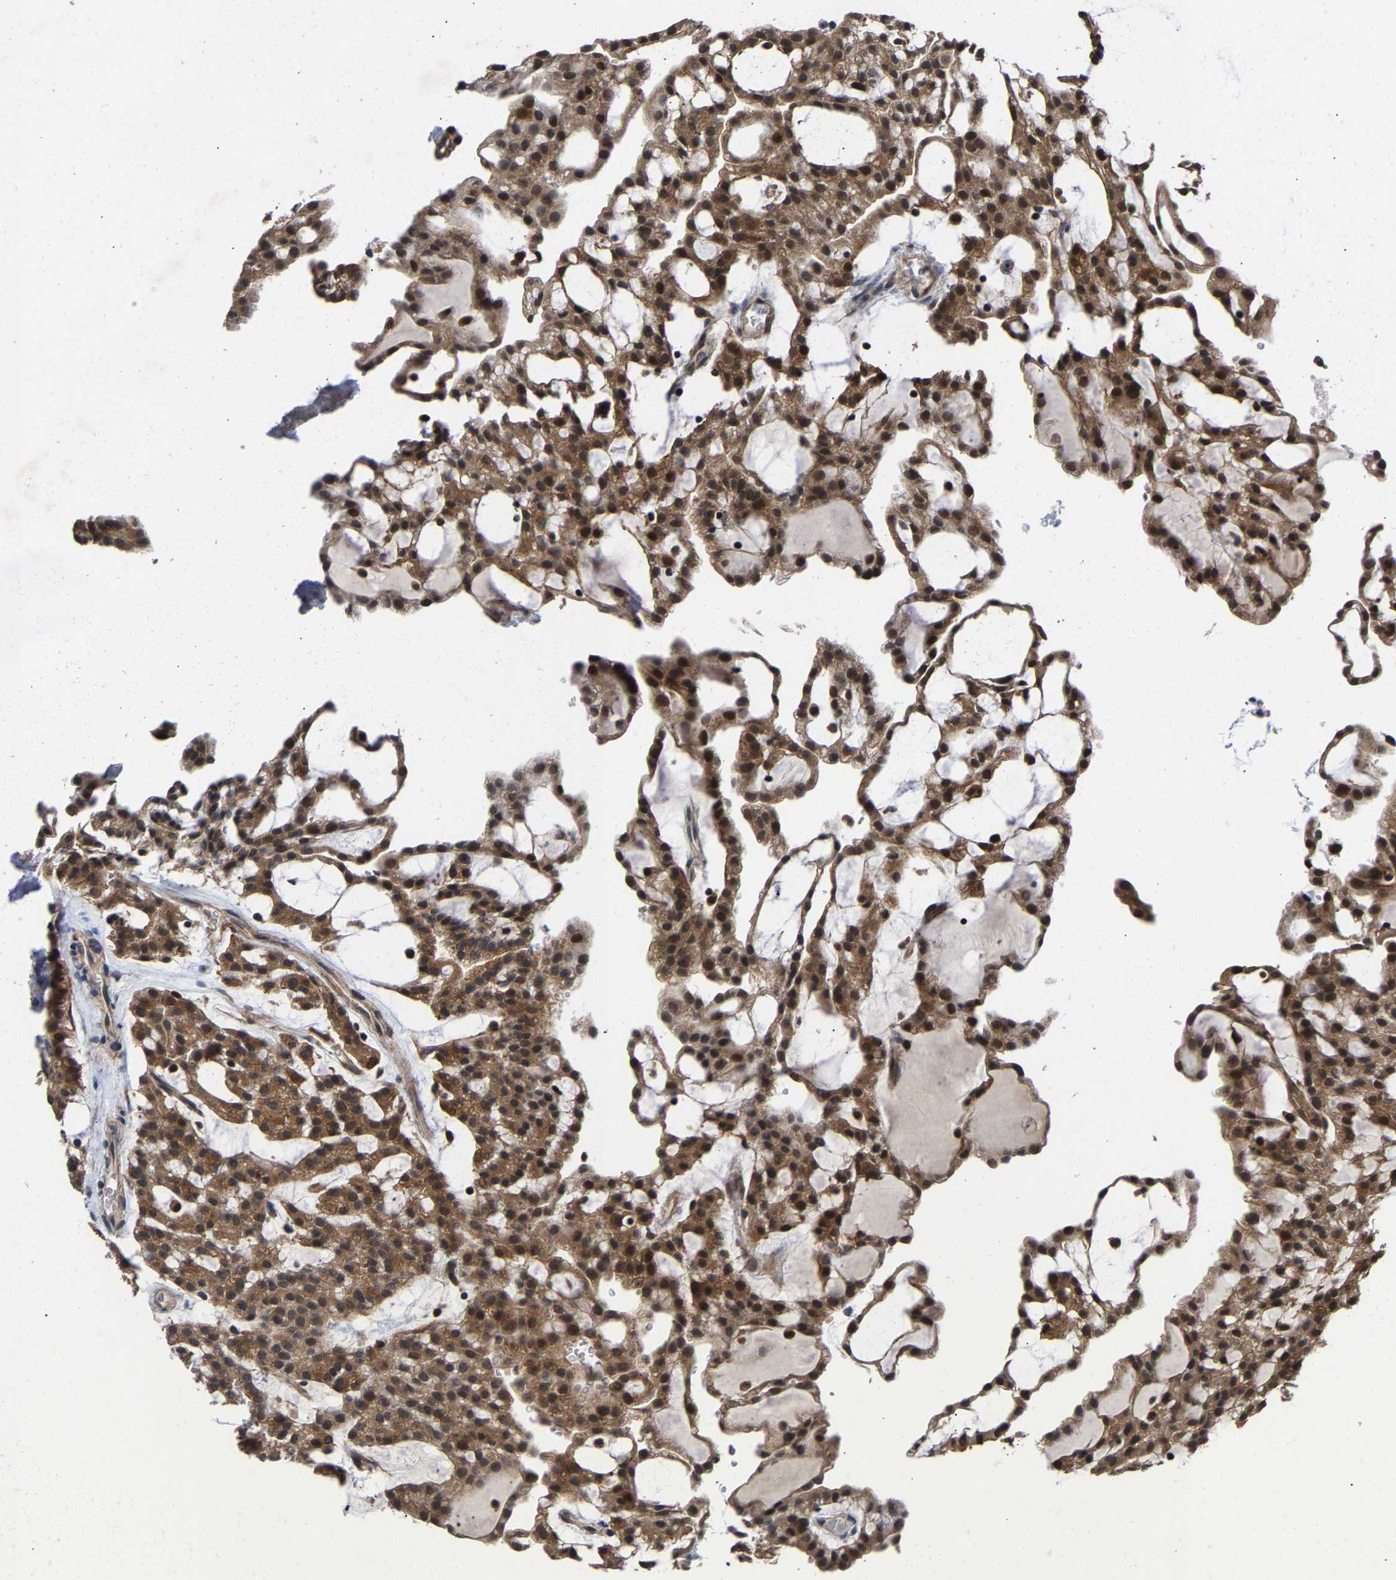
{"staining": {"intensity": "moderate", "quantity": ">75%", "location": "cytoplasmic/membranous,nuclear"}, "tissue": "renal cancer", "cell_type": "Tumor cells", "image_type": "cancer", "snomed": [{"axis": "morphology", "description": "Adenocarcinoma, NOS"}, {"axis": "topography", "description": "Kidney"}], "caption": "High-power microscopy captured an immunohistochemistry photomicrograph of renal cancer (adenocarcinoma), revealing moderate cytoplasmic/membranous and nuclear staining in approximately >75% of tumor cells.", "gene": "CLIP2", "patient": {"sex": "male", "age": 63}}